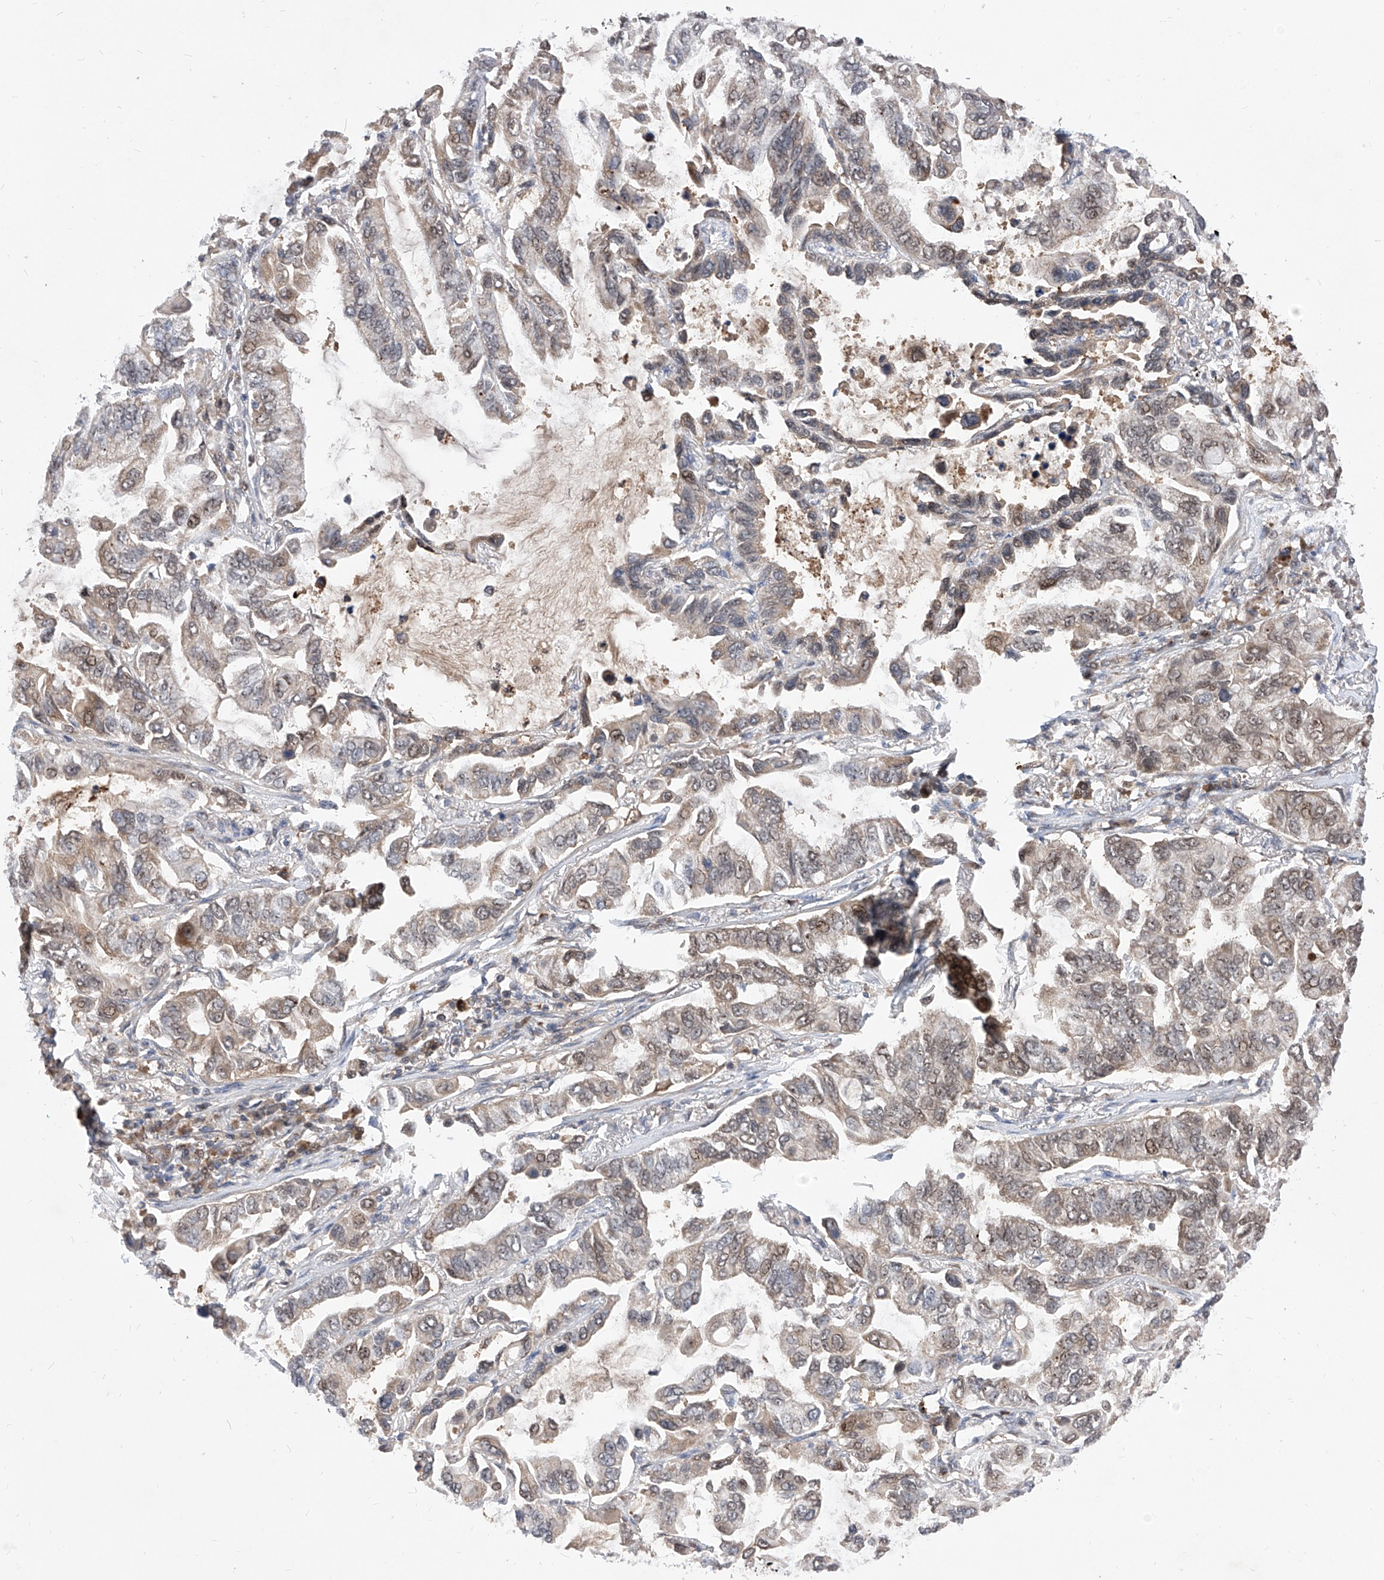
{"staining": {"intensity": "weak", "quantity": "25%-75%", "location": "cytoplasmic/membranous"}, "tissue": "lung cancer", "cell_type": "Tumor cells", "image_type": "cancer", "snomed": [{"axis": "morphology", "description": "Adenocarcinoma, NOS"}, {"axis": "topography", "description": "Lung"}], "caption": "Protein expression analysis of human lung adenocarcinoma reveals weak cytoplasmic/membranous positivity in approximately 25%-75% of tumor cells.", "gene": "LGR4", "patient": {"sex": "male", "age": 64}}